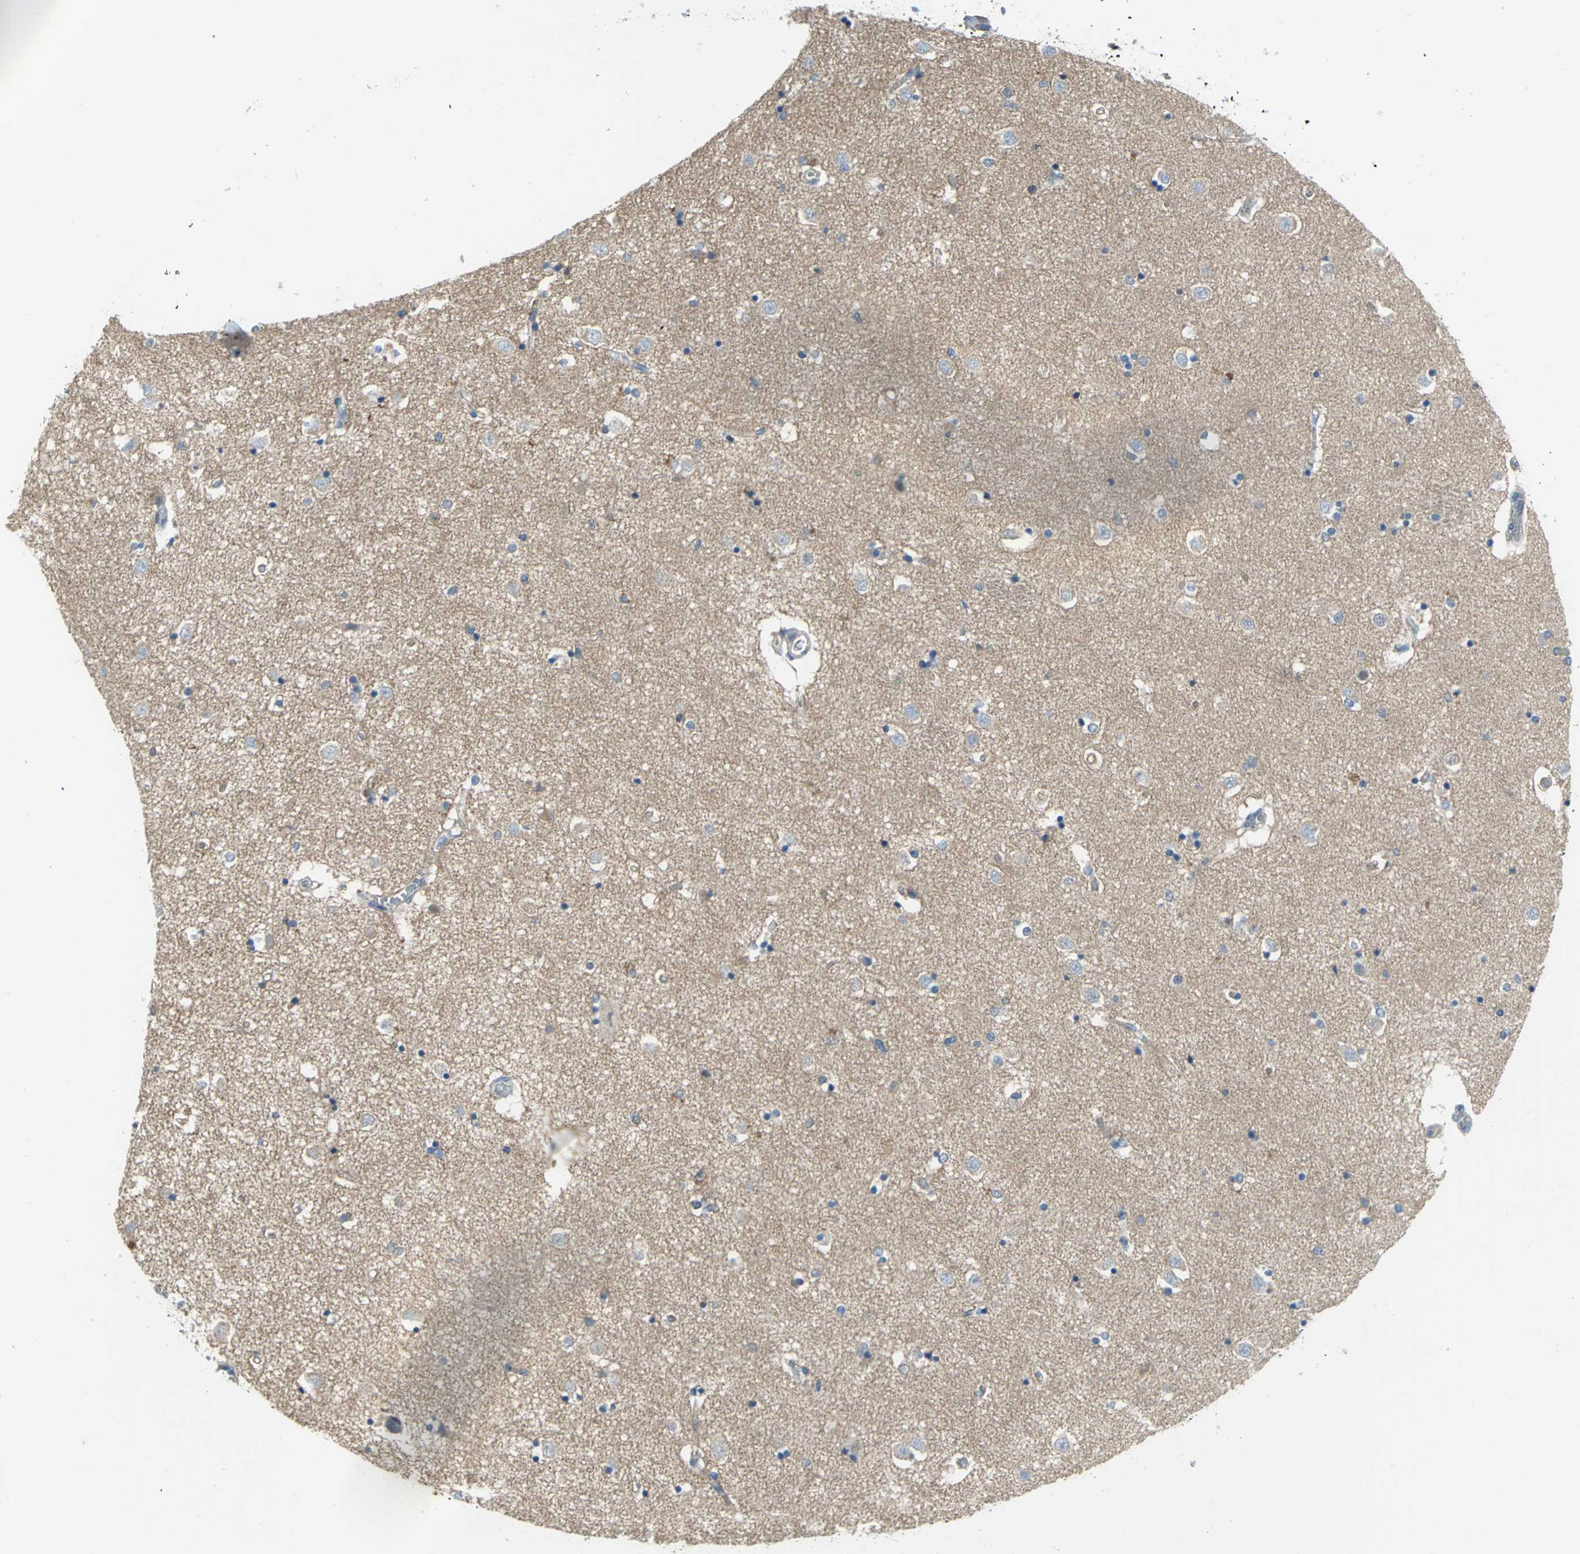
{"staining": {"intensity": "negative", "quantity": "none", "location": "none"}, "tissue": "caudate", "cell_type": "Glial cells", "image_type": "normal", "snomed": [{"axis": "morphology", "description": "Normal tissue, NOS"}, {"axis": "topography", "description": "Lateral ventricle wall"}], "caption": "An immunohistochemistry (IHC) photomicrograph of unremarkable caudate is shown. There is no staining in glial cells of caudate. The staining was performed using DAB to visualize the protein expression in brown, while the nuclei were stained in blue with hematoxylin (Magnification: 20x).", "gene": "HTR1F", "patient": {"sex": "female", "age": 54}}